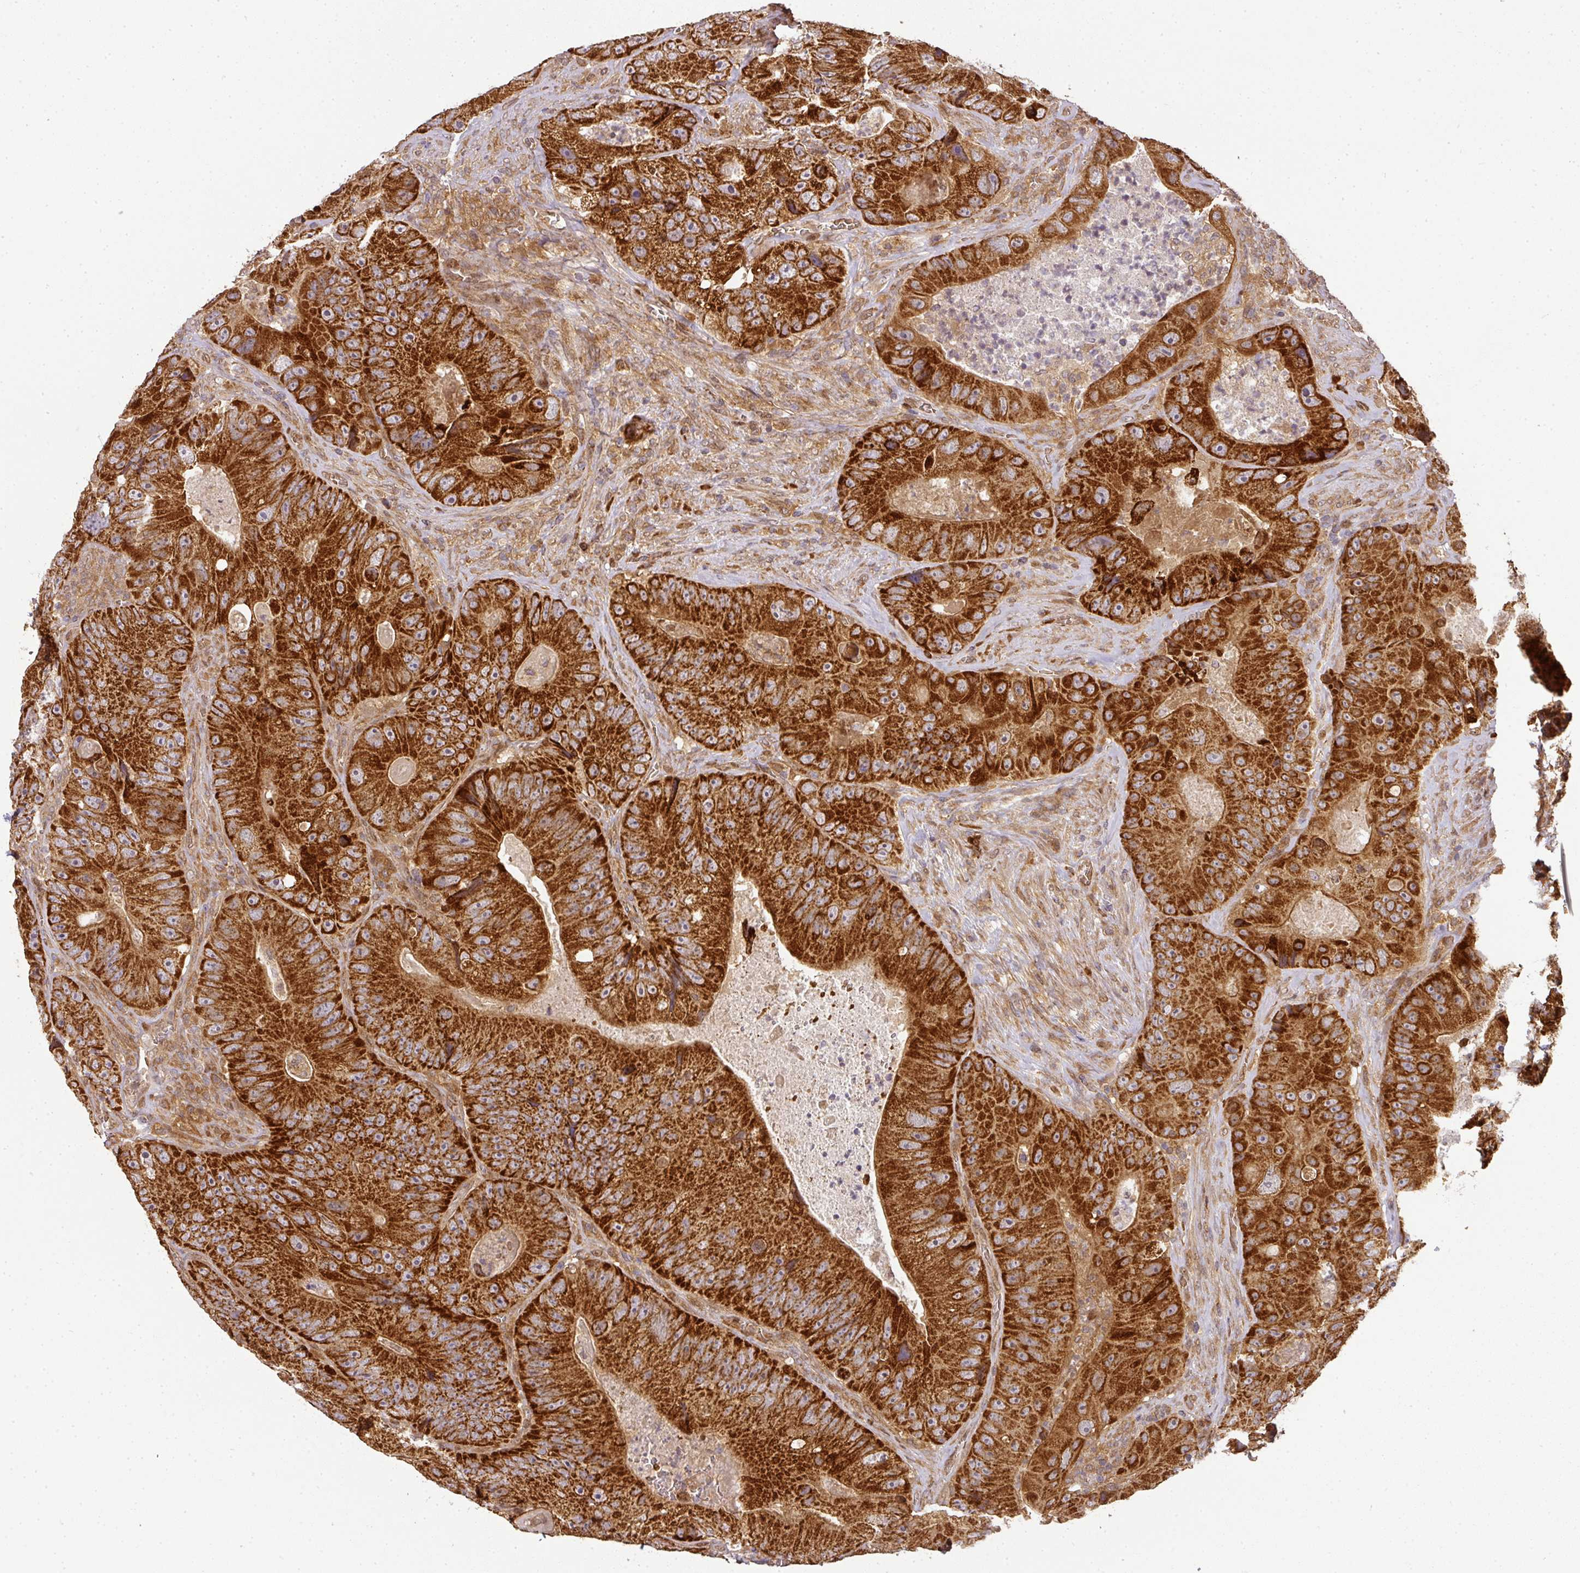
{"staining": {"intensity": "strong", "quantity": ">75%", "location": "cytoplasmic/membranous"}, "tissue": "colorectal cancer", "cell_type": "Tumor cells", "image_type": "cancer", "snomed": [{"axis": "morphology", "description": "Adenocarcinoma, NOS"}, {"axis": "topography", "description": "Colon"}], "caption": "An IHC image of neoplastic tissue is shown. Protein staining in brown labels strong cytoplasmic/membranous positivity in colorectal adenocarcinoma within tumor cells.", "gene": "MALSU1", "patient": {"sex": "female", "age": 86}}